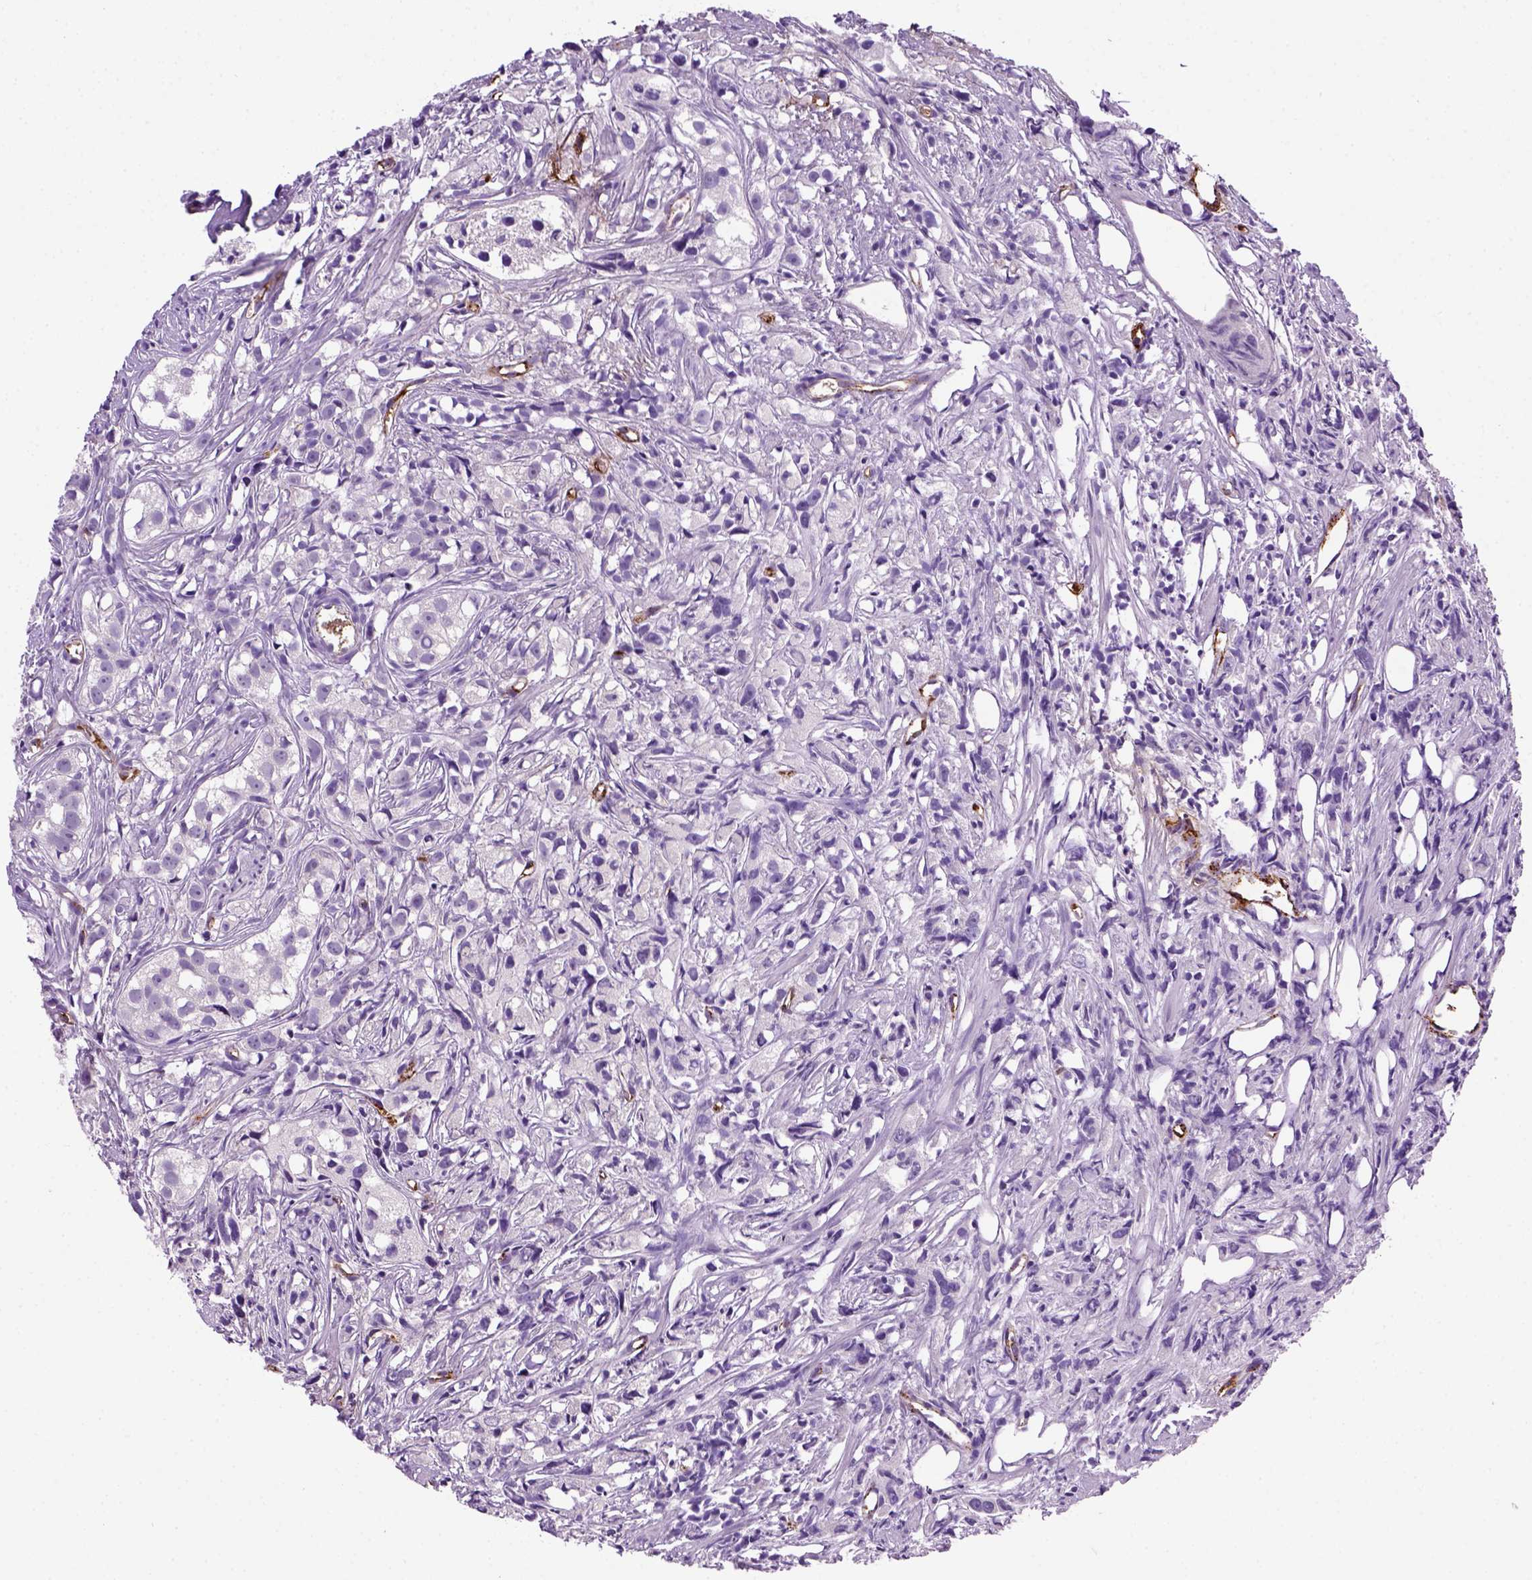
{"staining": {"intensity": "negative", "quantity": "none", "location": "none"}, "tissue": "prostate cancer", "cell_type": "Tumor cells", "image_type": "cancer", "snomed": [{"axis": "morphology", "description": "Adenocarcinoma, High grade"}, {"axis": "topography", "description": "Prostate"}], "caption": "Immunohistochemical staining of human prostate cancer displays no significant staining in tumor cells.", "gene": "VWF", "patient": {"sex": "male", "age": 68}}